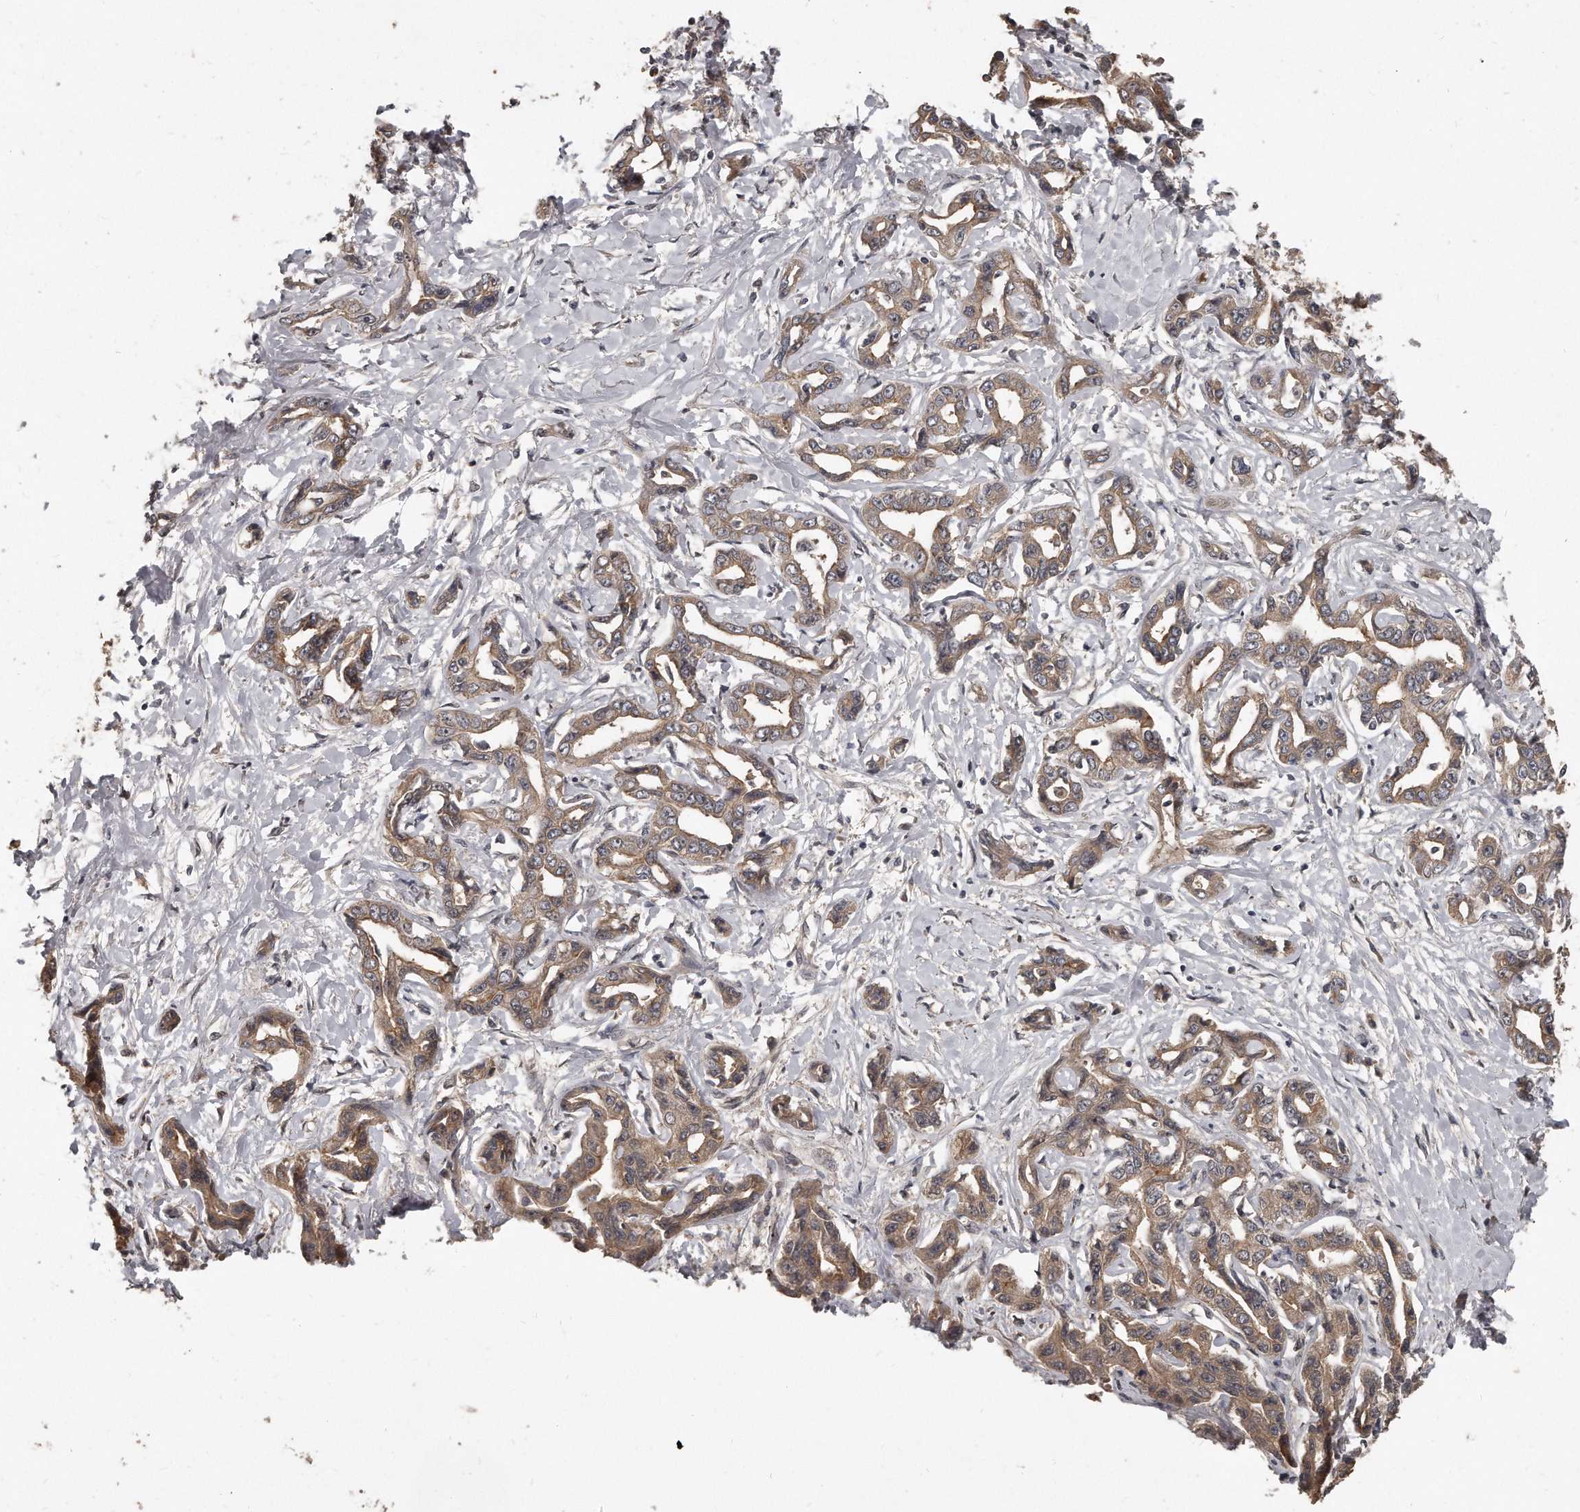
{"staining": {"intensity": "moderate", "quantity": ">75%", "location": "cytoplasmic/membranous"}, "tissue": "liver cancer", "cell_type": "Tumor cells", "image_type": "cancer", "snomed": [{"axis": "morphology", "description": "Cholangiocarcinoma"}, {"axis": "topography", "description": "Liver"}], "caption": "Protein staining of liver cancer (cholangiocarcinoma) tissue displays moderate cytoplasmic/membranous staining in approximately >75% of tumor cells. The staining is performed using DAB (3,3'-diaminobenzidine) brown chromogen to label protein expression. The nuclei are counter-stained blue using hematoxylin.", "gene": "GRB10", "patient": {"sex": "male", "age": 59}}